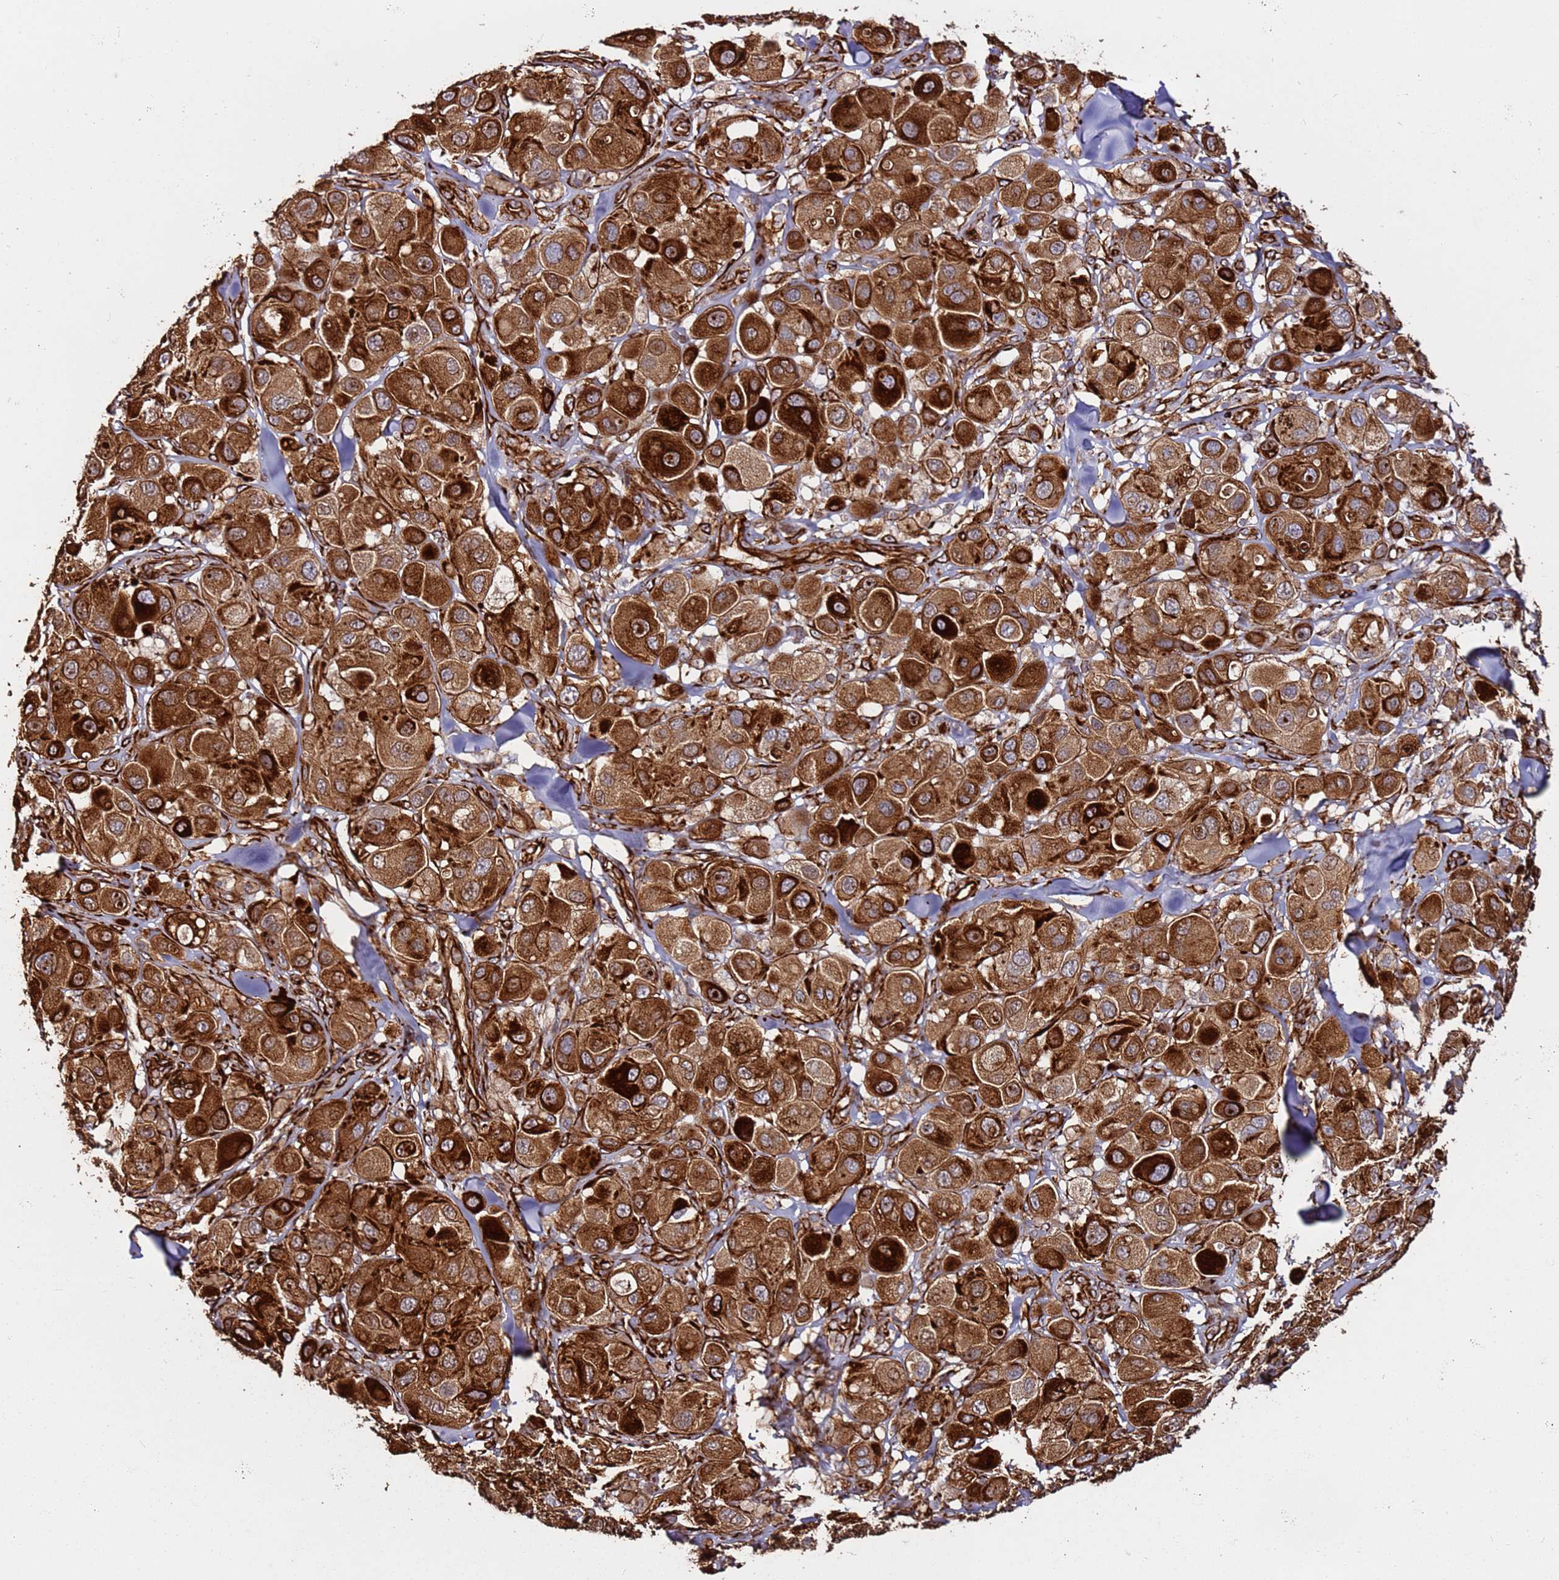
{"staining": {"intensity": "strong", "quantity": ">75%", "location": "cytoplasmic/membranous"}, "tissue": "melanoma", "cell_type": "Tumor cells", "image_type": "cancer", "snomed": [{"axis": "morphology", "description": "Malignant melanoma, Metastatic site"}, {"axis": "topography", "description": "Skin"}], "caption": "Immunohistochemistry staining of melanoma, which reveals high levels of strong cytoplasmic/membranous expression in approximately >75% of tumor cells indicating strong cytoplasmic/membranous protein expression. The staining was performed using DAB (3,3'-diaminobenzidine) (brown) for protein detection and nuclei were counterstained in hematoxylin (blue).", "gene": "MRGPRE", "patient": {"sex": "male", "age": 41}}